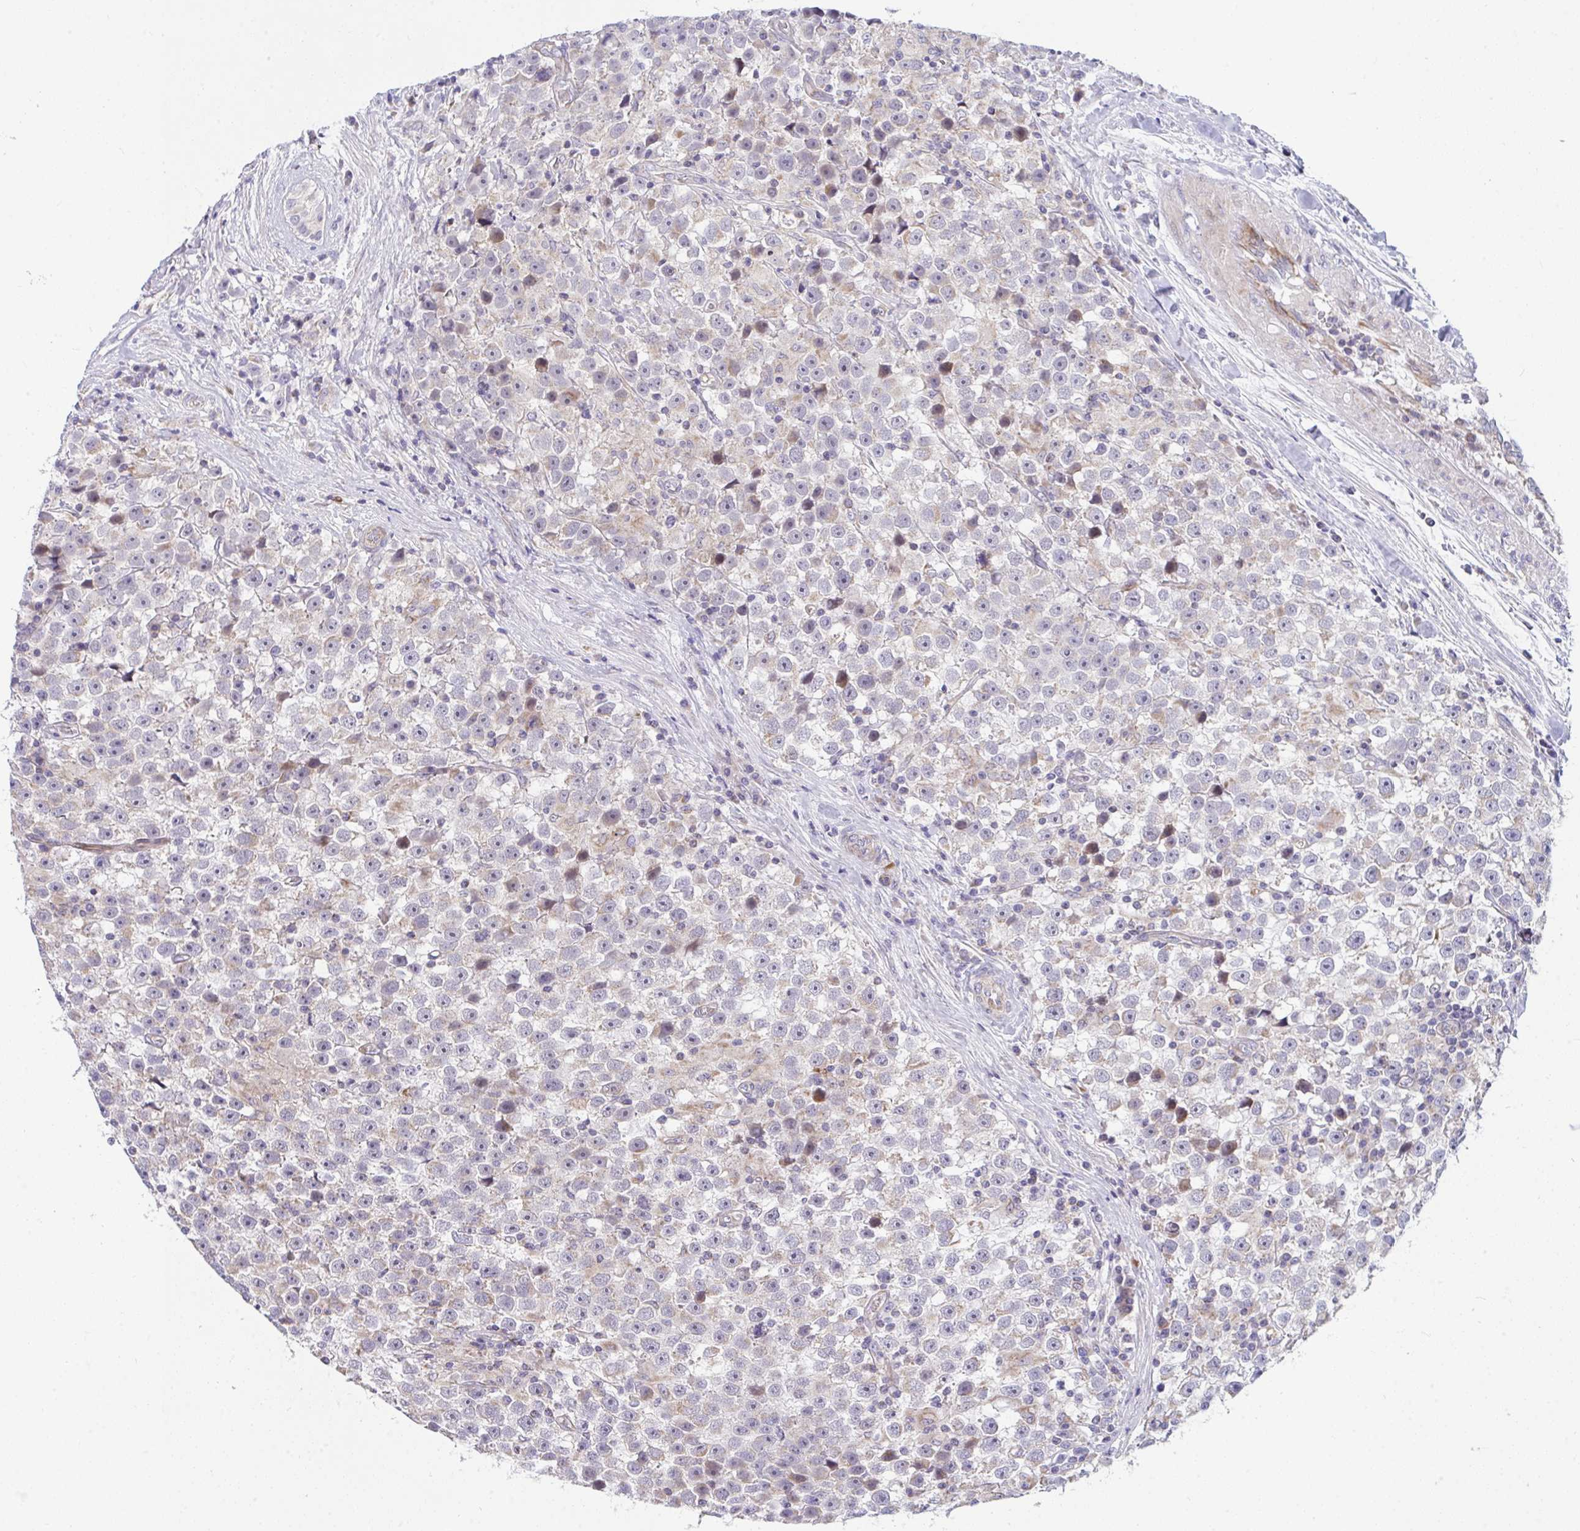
{"staining": {"intensity": "negative", "quantity": "none", "location": "none"}, "tissue": "testis cancer", "cell_type": "Tumor cells", "image_type": "cancer", "snomed": [{"axis": "morphology", "description": "Seminoma, NOS"}, {"axis": "topography", "description": "Testis"}], "caption": "Tumor cells are negative for protein expression in human testis cancer. (Stains: DAB immunohistochemistry (IHC) with hematoxylin counter stain, Microscopy: brightfield microscopy at high magnification).", "gene": "CEP63", "patient": {"sex": "male", "age": 31}}